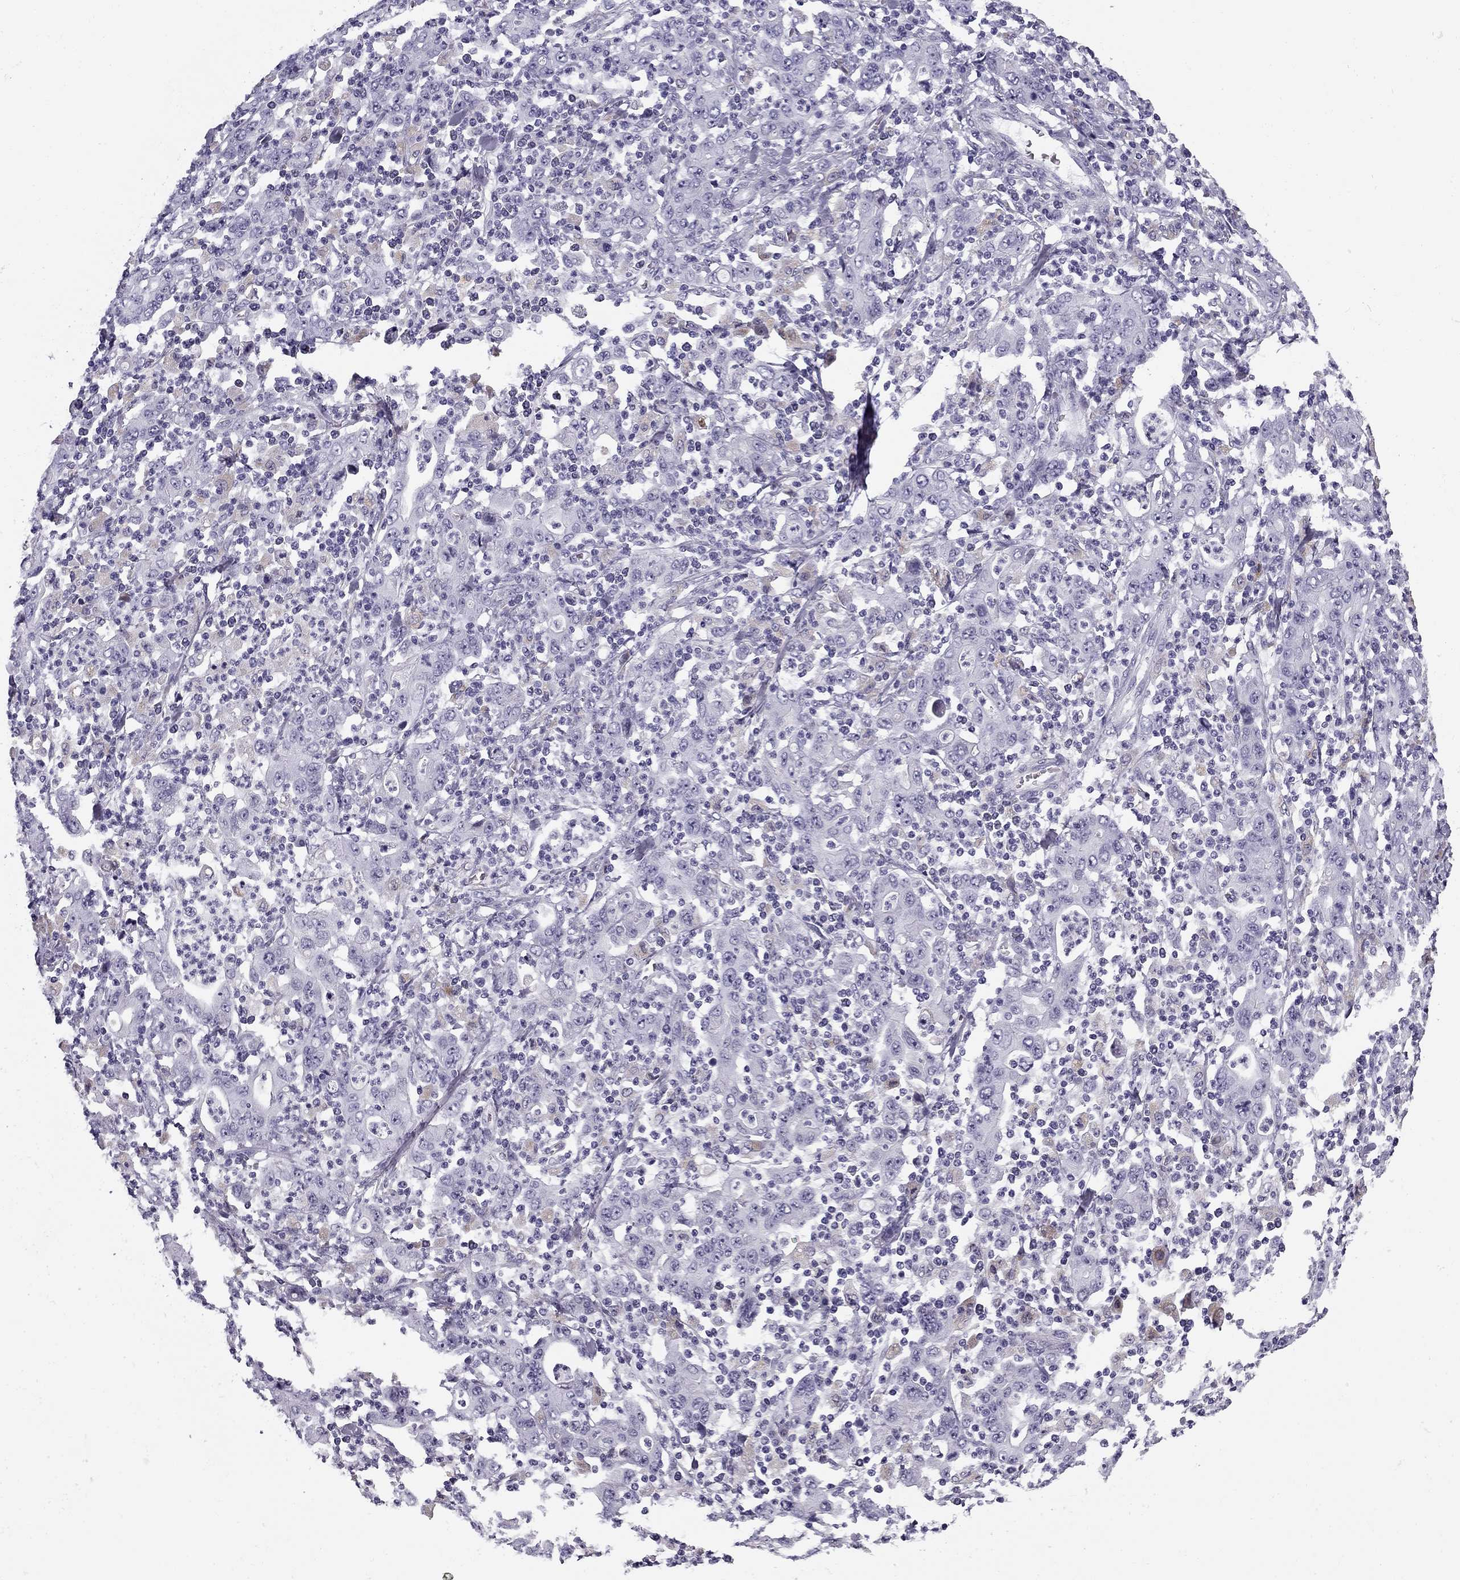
{"staining": {"intensity": "weak", "quantity": "<25%", "location": "cytoplasmic/membranous"}, "tissue": "stomach cancer", "cell_type": "Tumor cells", "image_type": "cancer", "snomed": [{"axis": "morphology", "description": "Adenocarcinoma, NOS"}, {"axis": "topography", "description": "Stomach, upper"}], "caption": "An immunohistochemistry micrograph of stomach cancer is shown. There is no staining in tumor cells of stomach cancer.", "gene": "MC5R", "patient": {"sex": "male", "age": 69}}